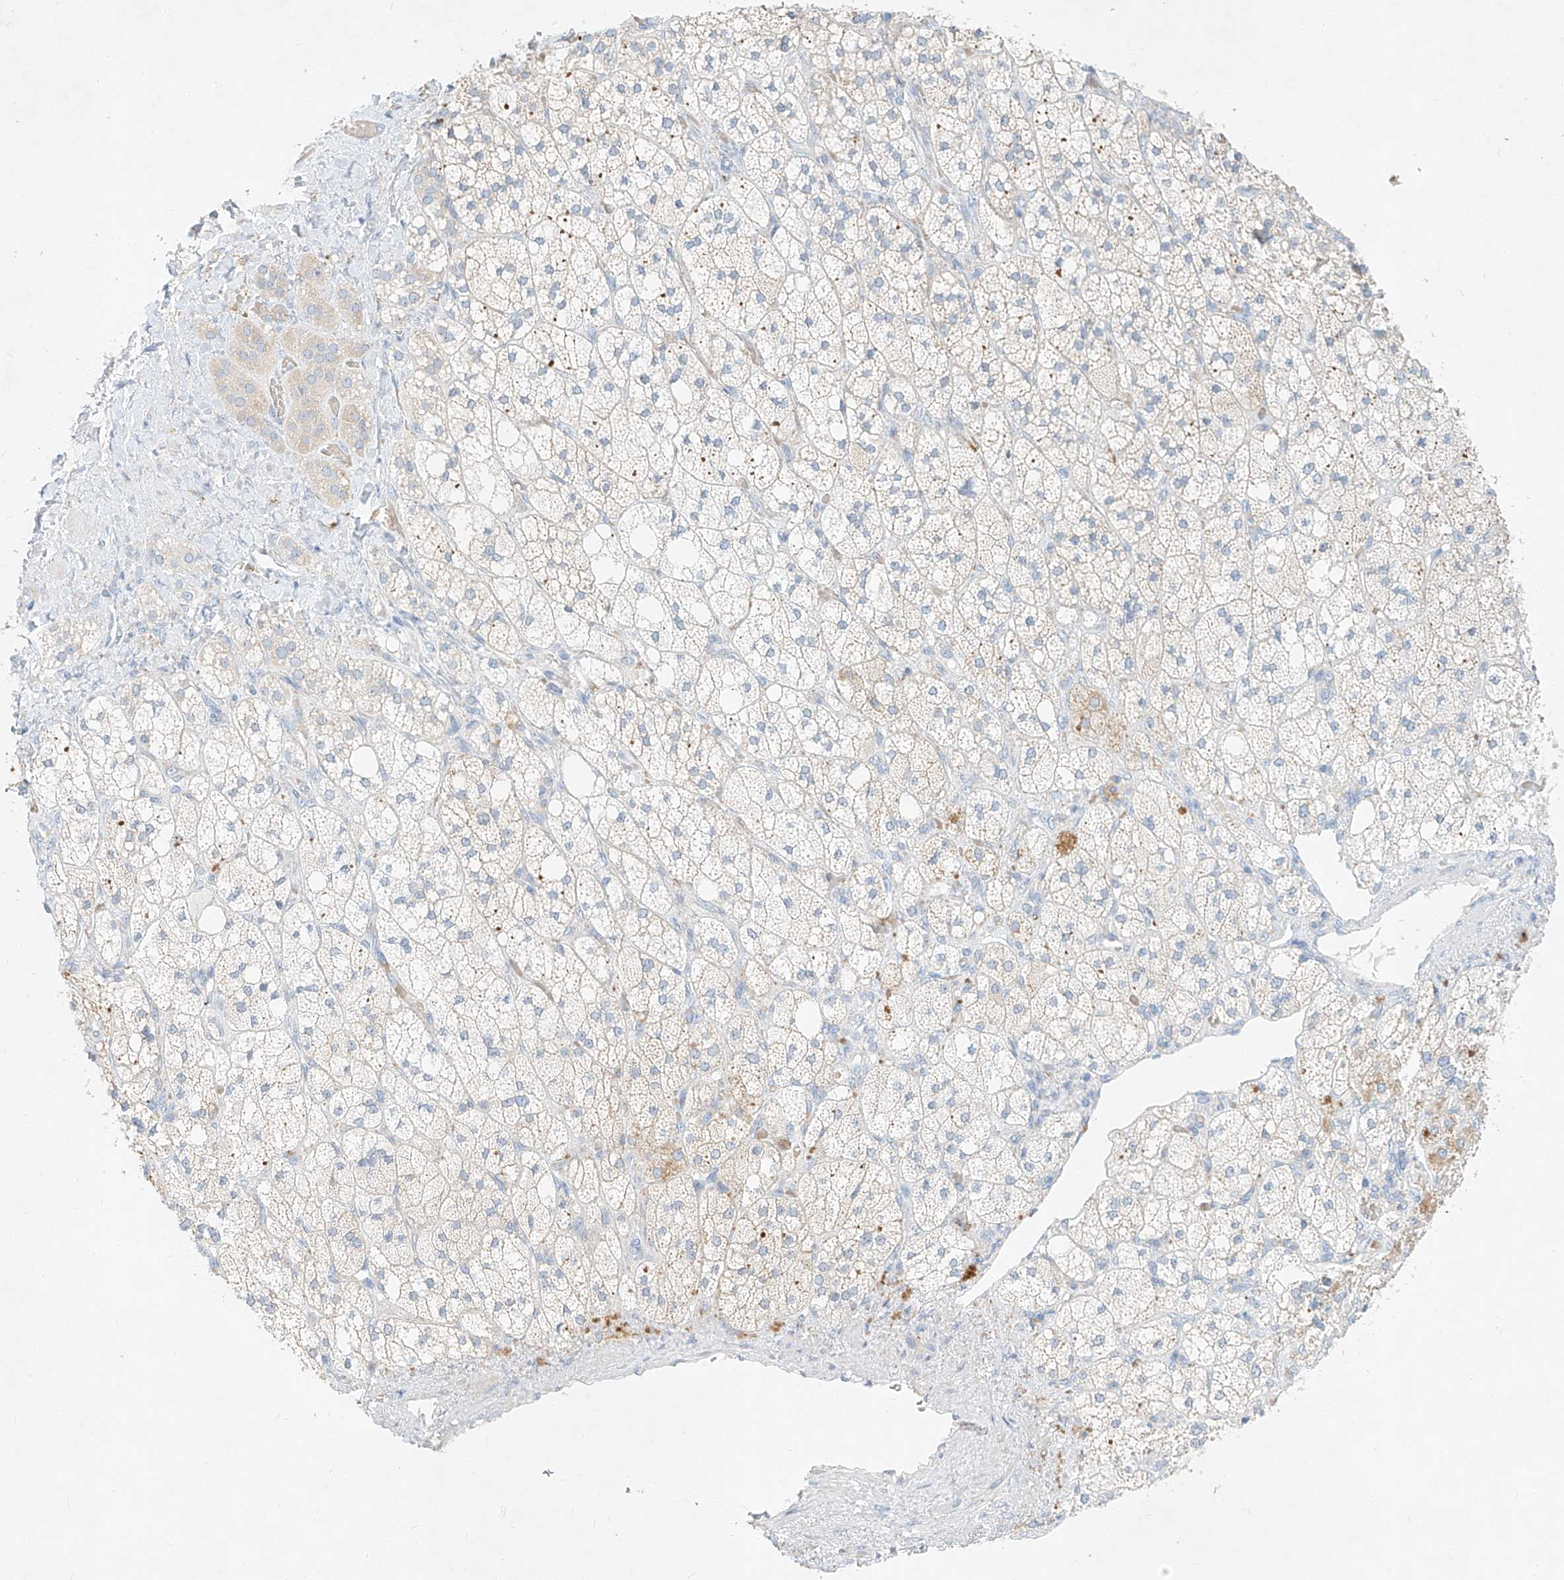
{"staining": {"intensity": "negative", "quantity": "none", "location": "none"}, "tissue": "adrenal gland", "cell_type": "Glandular cells", "image_type": "normal", "snomed": [{"axis": "morphology", "description": "Normal tissue, NOS"}, {"axis": "topography", "description": "Adrenal gland"}], "caption": "This image is of normal adrenal gland stained with immunohistochemistry to label a protein in brown with the nuclei are counter-stained blue. There is no expression in glandular cells. (DAB (3,3'-diaminobenzidine) IHC, high magnification).", "gene": "SYTL3", "patient": {"sex": "male", "age": 61}}